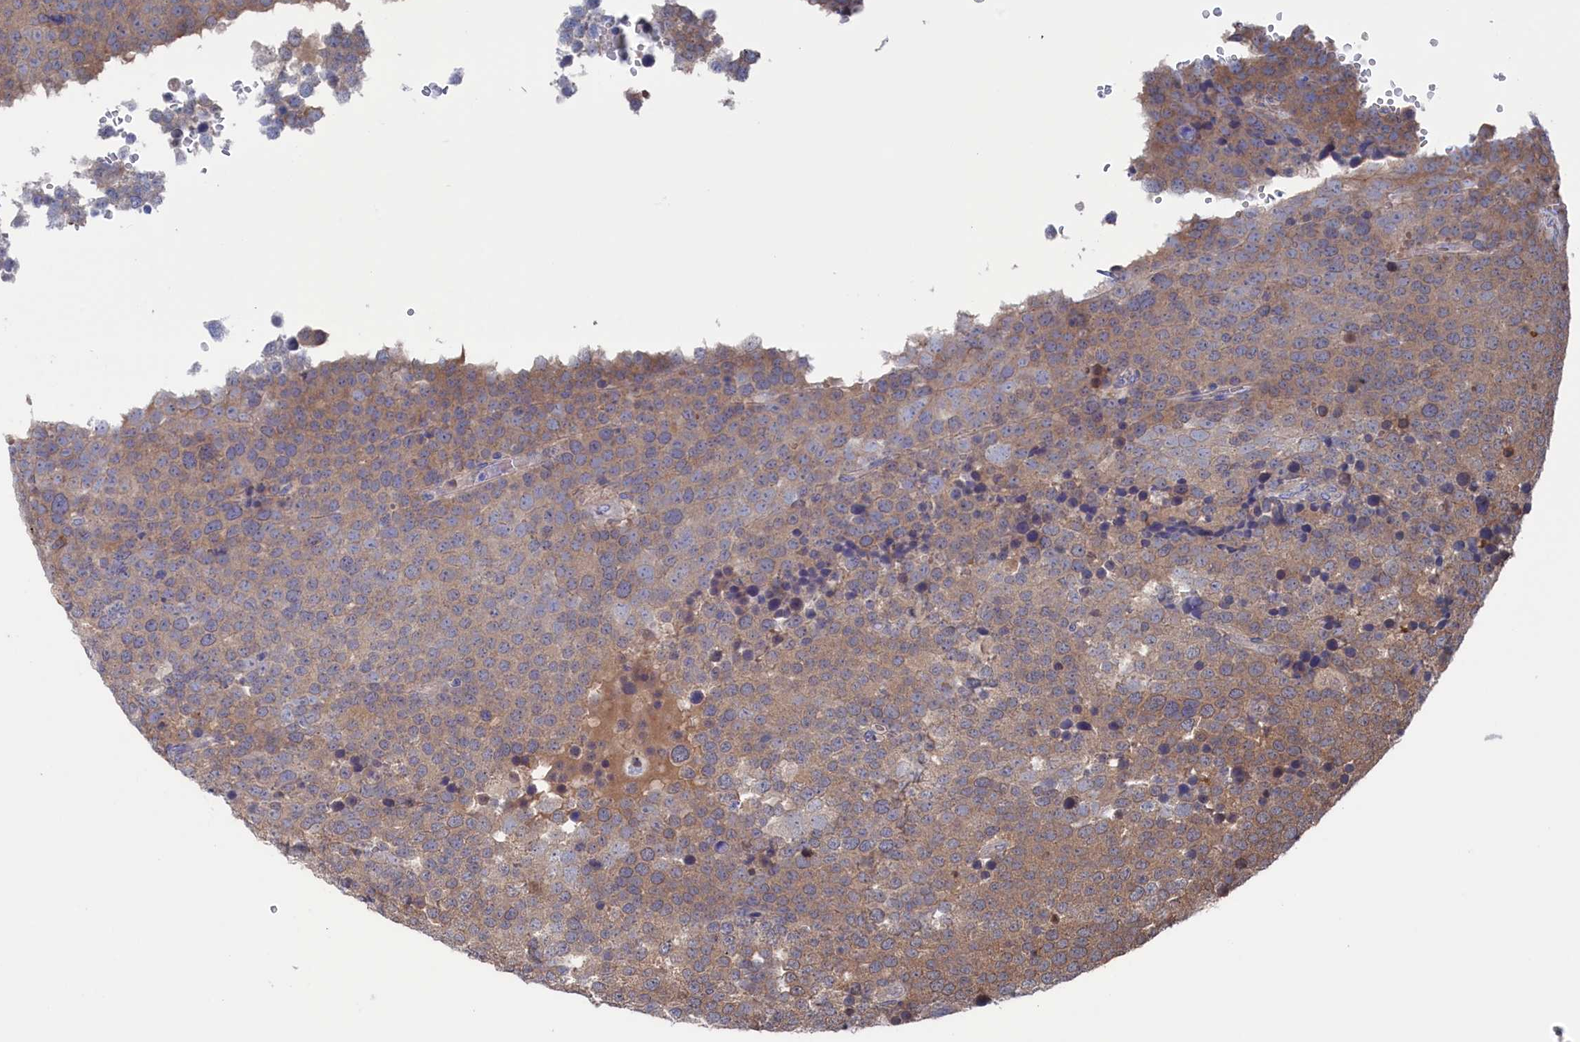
{"staining": {"intensity": "weak", "quantity": "25%-75%", "location": "cytoplasmic/membranous"}, "tissue": "testis cancer", "cell_type": "Tumor cells", "image_type": "cancer", "snomed": [{"axis": "morphology", "description": "Seminoma, NOS"}, {"axis": "topography", "description": "Testis"}], "caption": "Testis cancer (seminoma) stained with a brown dye demonstrates weak cytoplasmic/membranous positive positivity in about 25%-75% of tumor cells.", "gene": "NUTF2", "patient": {"sex": "male", "age": 71}}